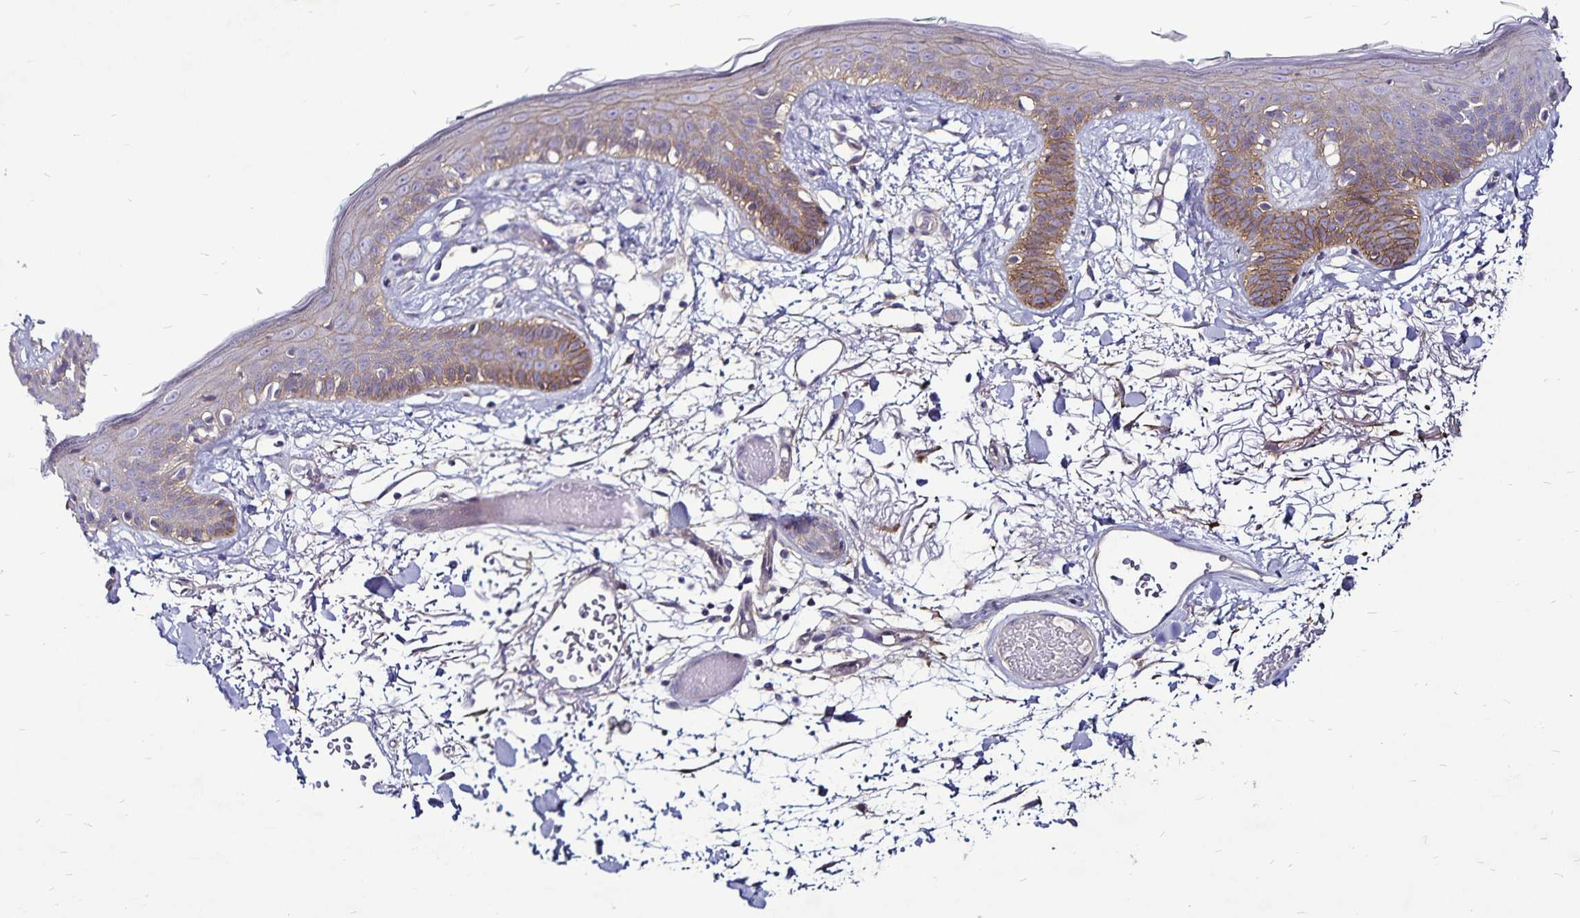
{"staining": {"intensity": "negative", "quantity": "none", "location": "none"}, "tissue": "skin", "cell_type": "Fibroblasts", "image_type": "normal", "snomed": [{"axis": "morphology", "description": "Normal tissue, NOS"}, {"axis": "topography", "description": "Skin"}], "caption": "Fibroblasts are negative for protein expression in unremarkable human skin. (Stains: DAB immunohistochemistry (IHC) with hematoxylin counter stain, Microscopy: brightfield microscopy at high magnification).", "gene": "GNG12", "patient": {"sex": "male", "age": 79}}